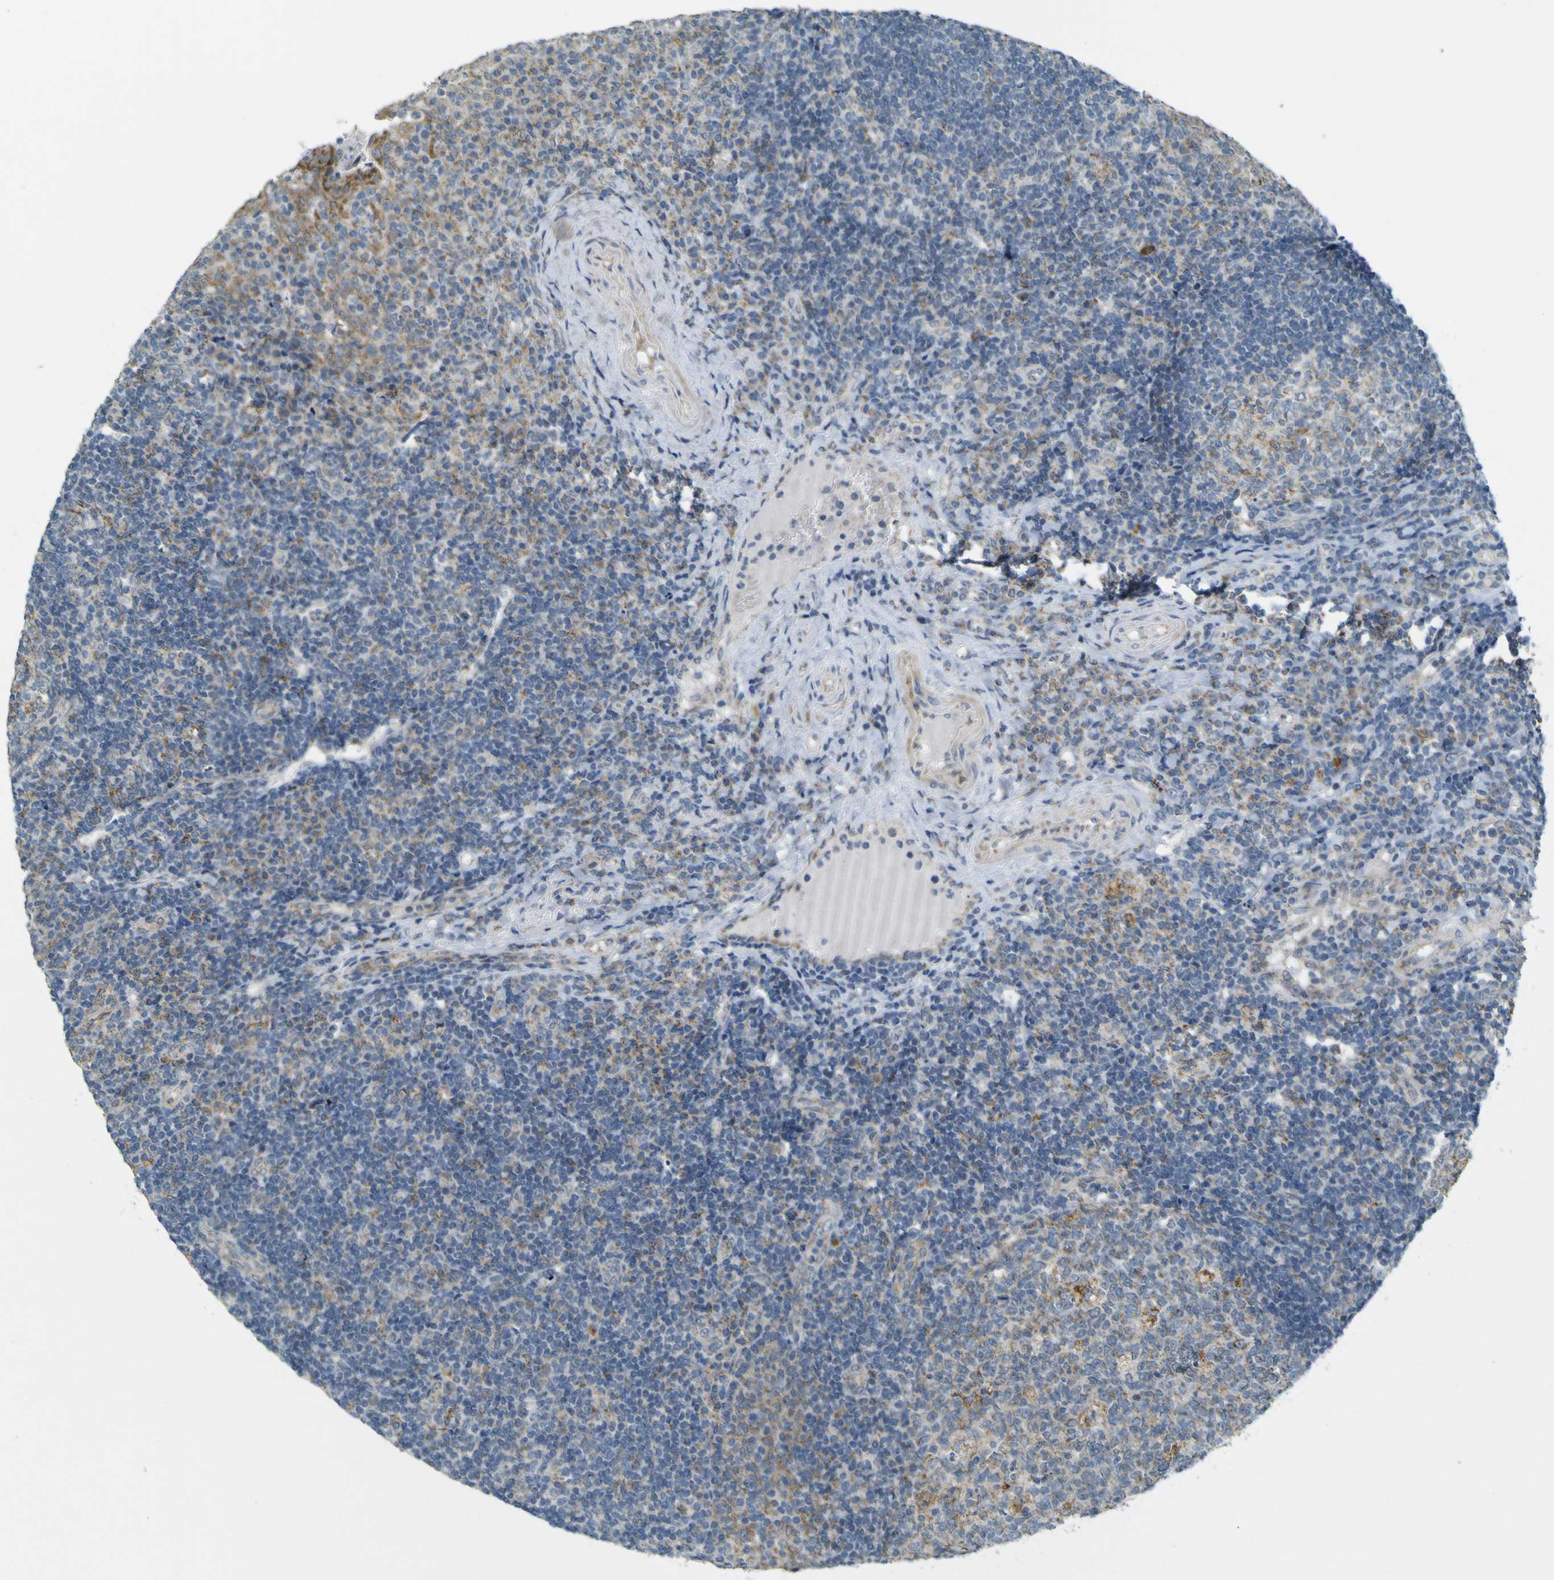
{"staining": {"intensity": "moderate", "quantity": "25%-75%", "location": "cytoplasmic/membranous"}, "tissue": "tonsil", "cell_type": "Germinal center cells", "image_type": "normal", "snomed": [{"axis": "morphology", "description": "Normal tissue, NOS"}, {"axis": "topography", "description": "Tonsil"}], "caption": "A photomicrograph showing moderate cytoplasmic/membranous expression in about 25%-75% of germinal center cells in benign tonsil, as visualized by brown immunohistochemical staining.", "gene": "ACBD5", "patient": {"sex": "female", "age": 40}}